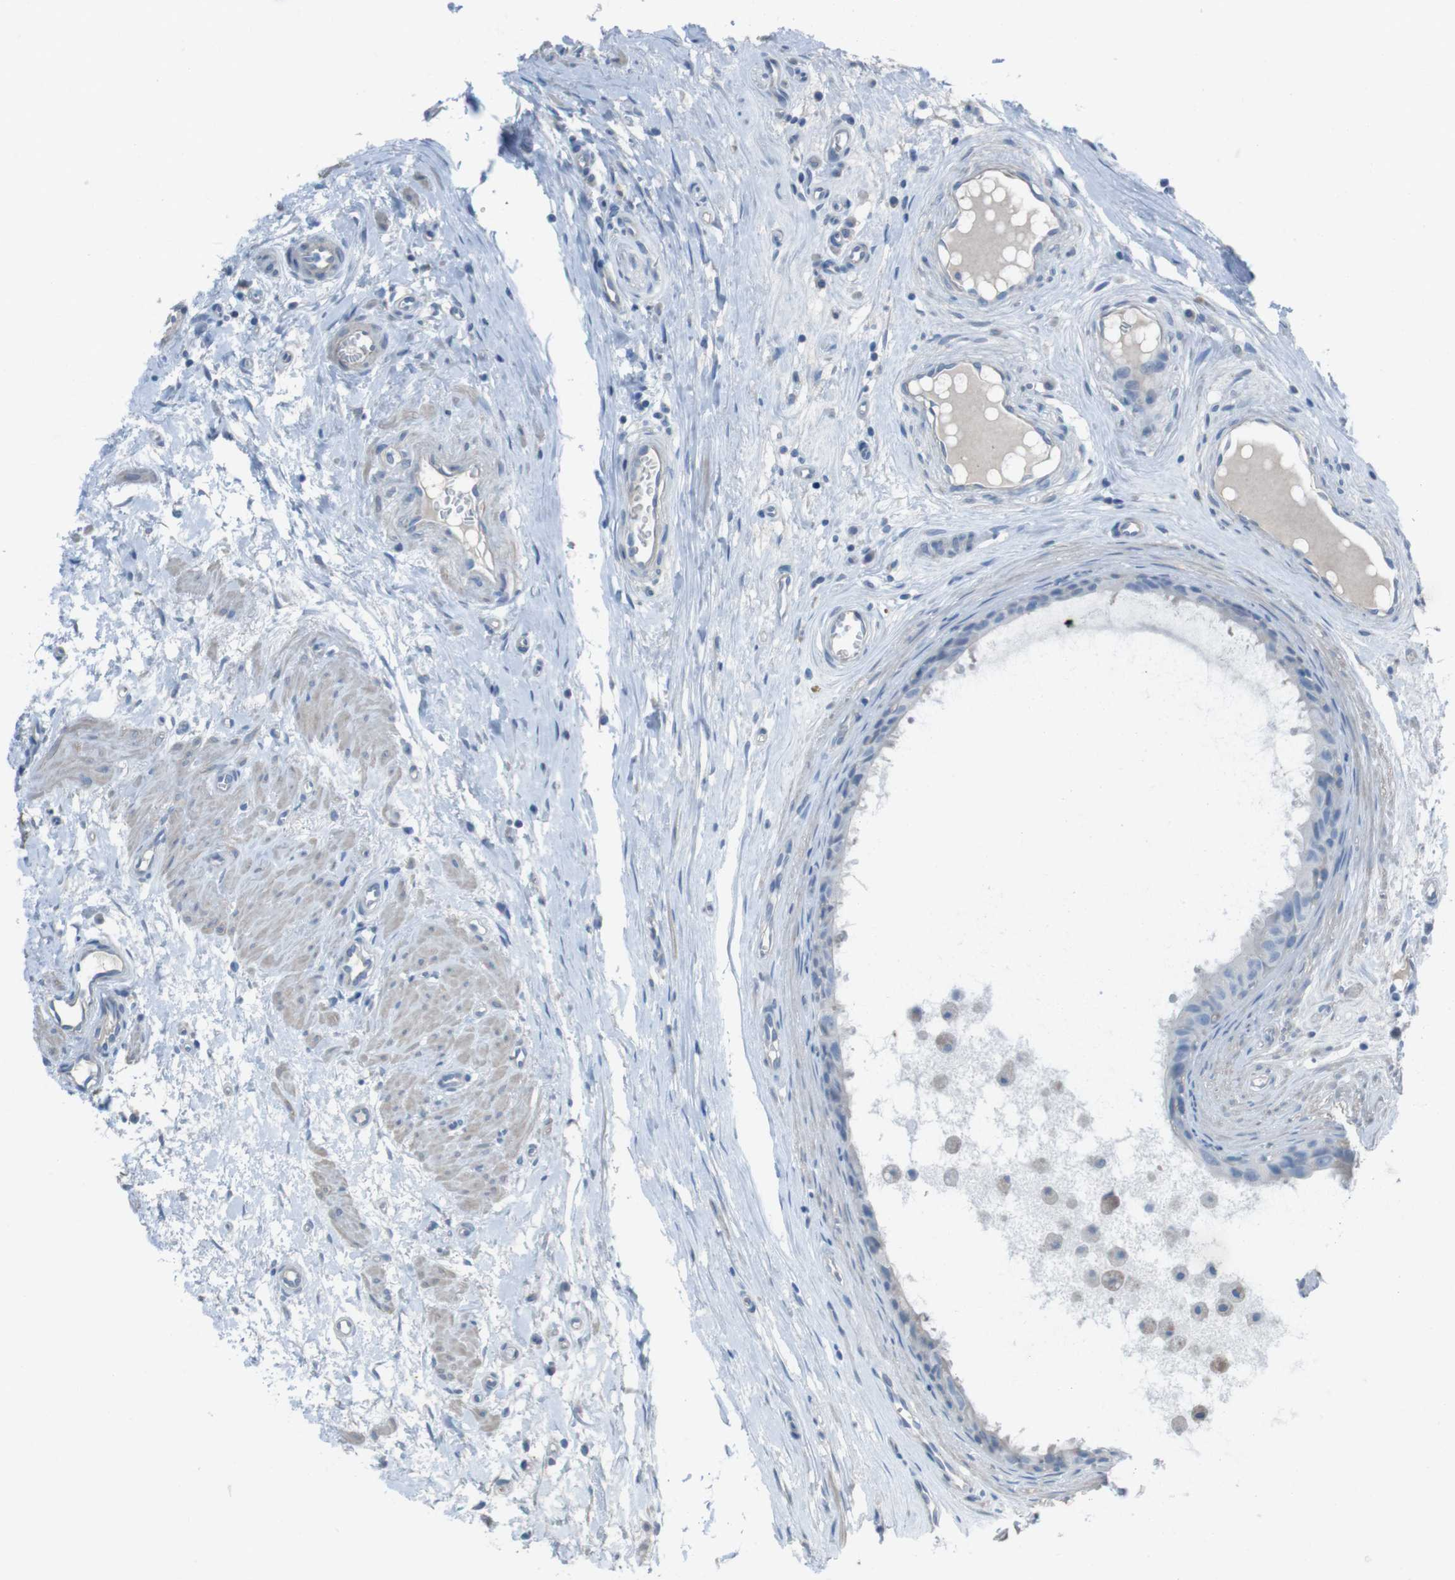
{"staining": {"intensity": "negative", "quantity": "none", "location": "none"}, "tissue": "epididymis", "cell_type": "Glandular cells", "image_type": "normal", "snomed": [{"axis": "morphology", "description": "Normal tissue, NOS"}, {"axis": "morphology", "description": "Inflammation, NOS"}, {"axis": "topography", "description": "Epididymis"}], "caption": "DAB (3,3'-diaminobenzidine) immunohistochemical staining of benign epididymis reveals no significant positivity in glandular cells.", "gene": "CYP2C19", "patient": {"sex": "male", "age": 85}}